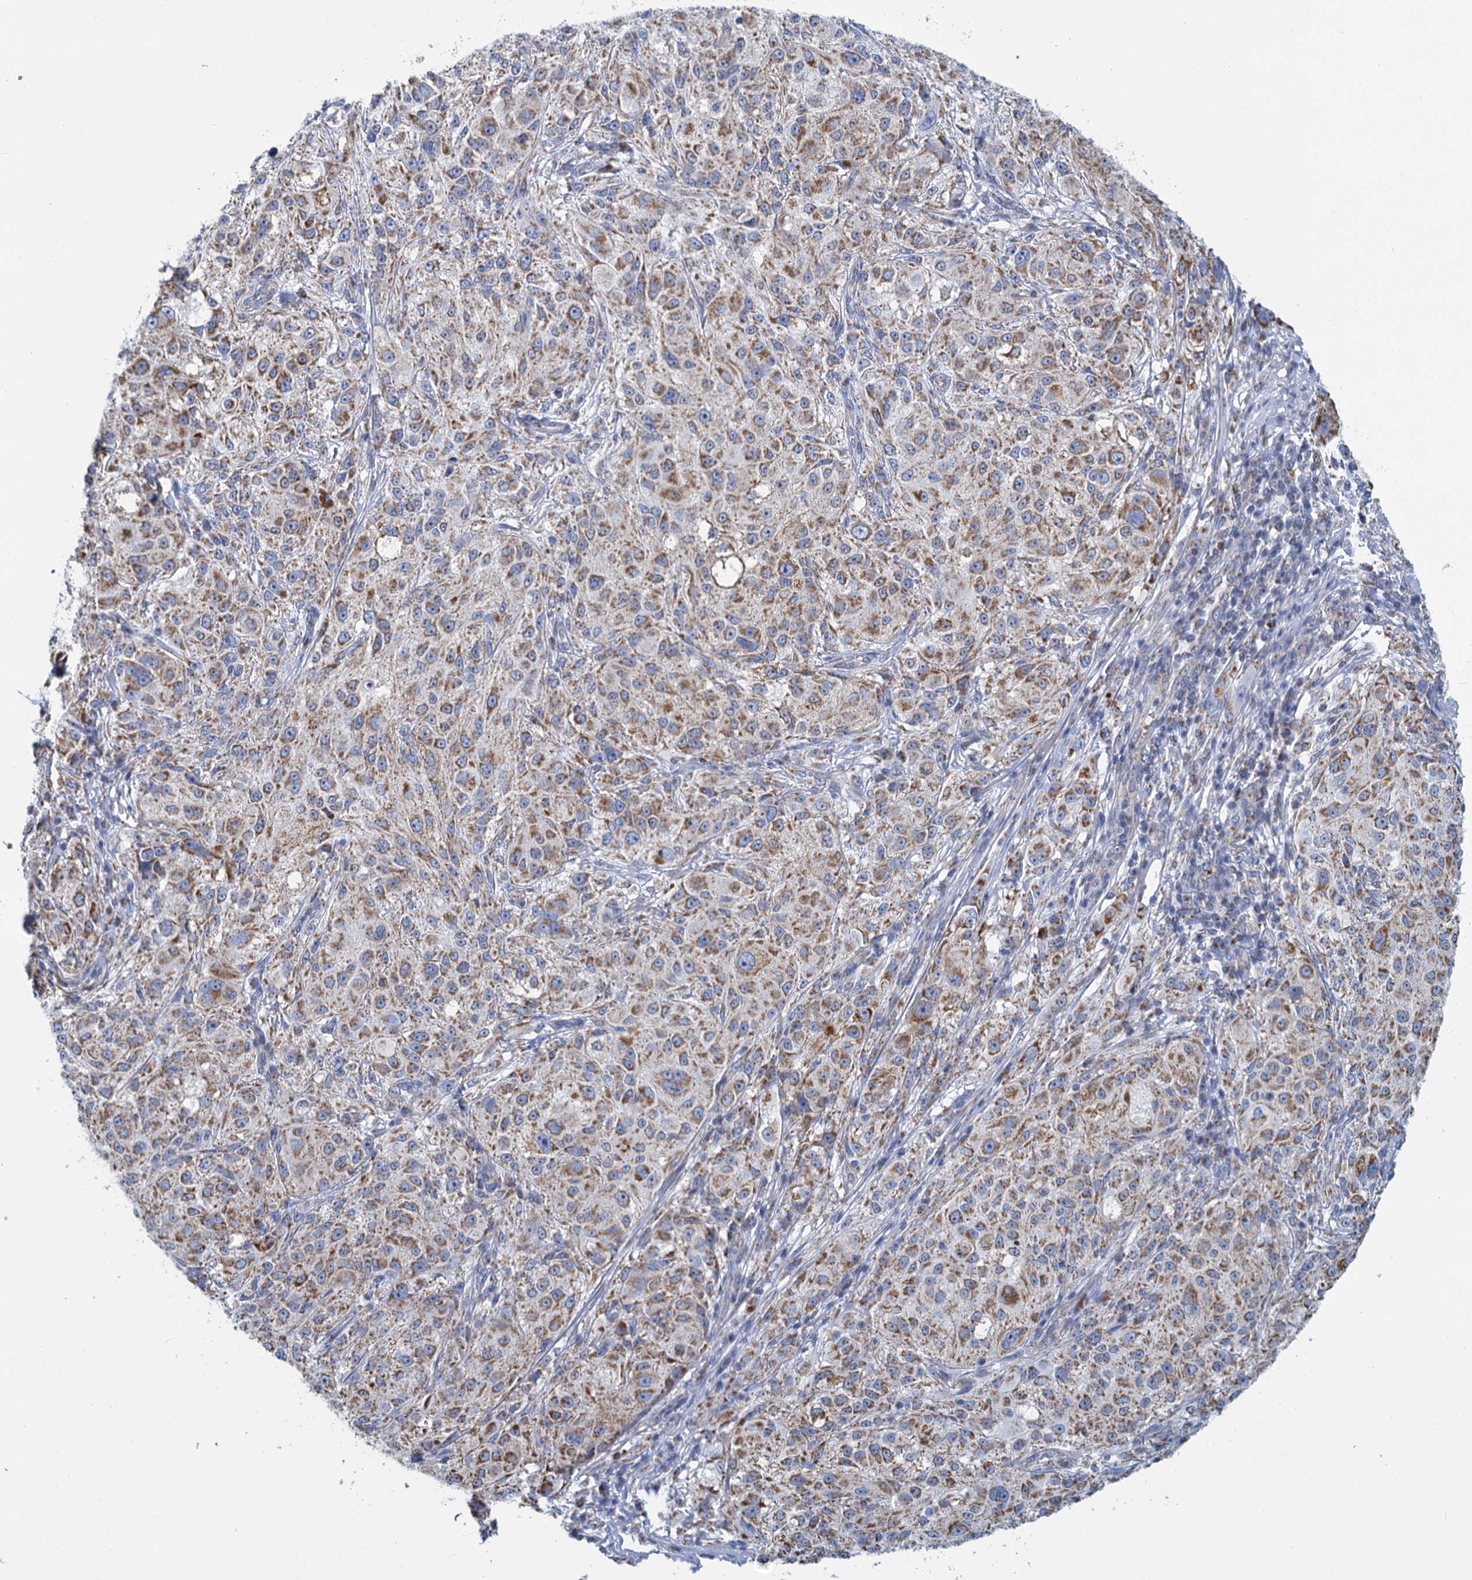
{"staining": {"intensity": "moderate", "quantity": ">75%", "location": "cytoplasmic/membranous"}, "tissue": "melanoma", "cell_type": "Tumor cells", "image_type": "cancer", "snomed": [{"axis": "morphology", "description": "Necrosis, NOS"}, {"axis": "morphology", "description": "Malignant melanoma, NOS"}, {"axis": "topography", "description": "Skin"}], "caption": "Immunohistochemical staining of malignant melanoma displays moderate cytoplasmic/membranous protein expression in approximately >75% of tumor cells. (DAB IHC, brown staining for protein, blue staining for nuclei).", "gene": "CCP110", "patient": {"sex": "female", "age": 87}}